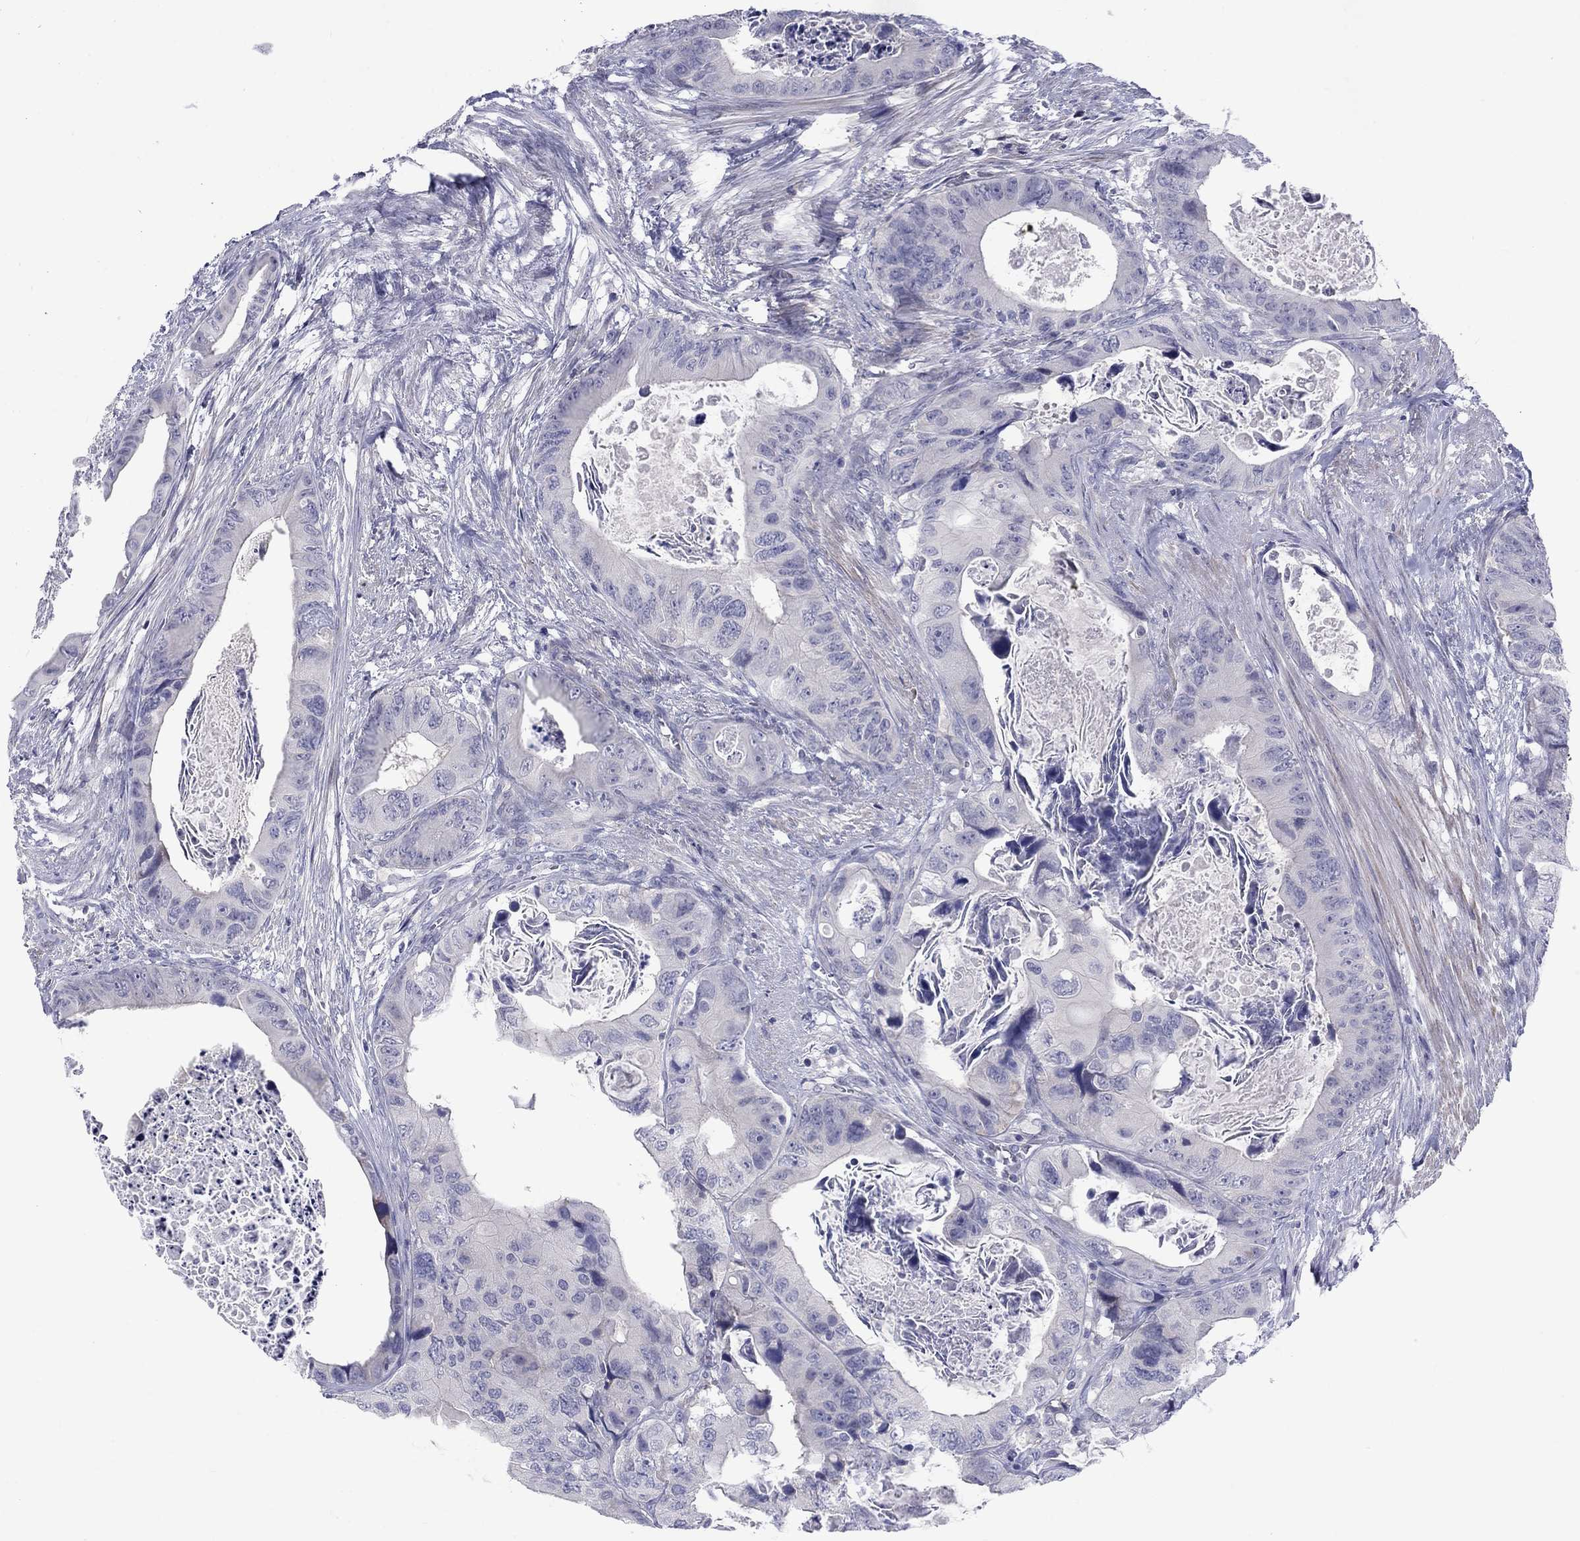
{"staining": {"intensity": "negative", "quantity": "none", "location": "none"}, "tissue": "colorectal cancer", "cell_type": "Tumor cells", "image_type": "cancer", "snomed": [{"axis": "morphology", "description": "Adenocarcinoma, NOS"}, {"axis": "topography", "description": "Rectum"}], "caption": "Photomicrograph shows no significant protein staining in tumor cells of adenocarcinoma (colorectal).", "gene": "CACNA1A", "patient": {"sex": "male", "age": 64}}